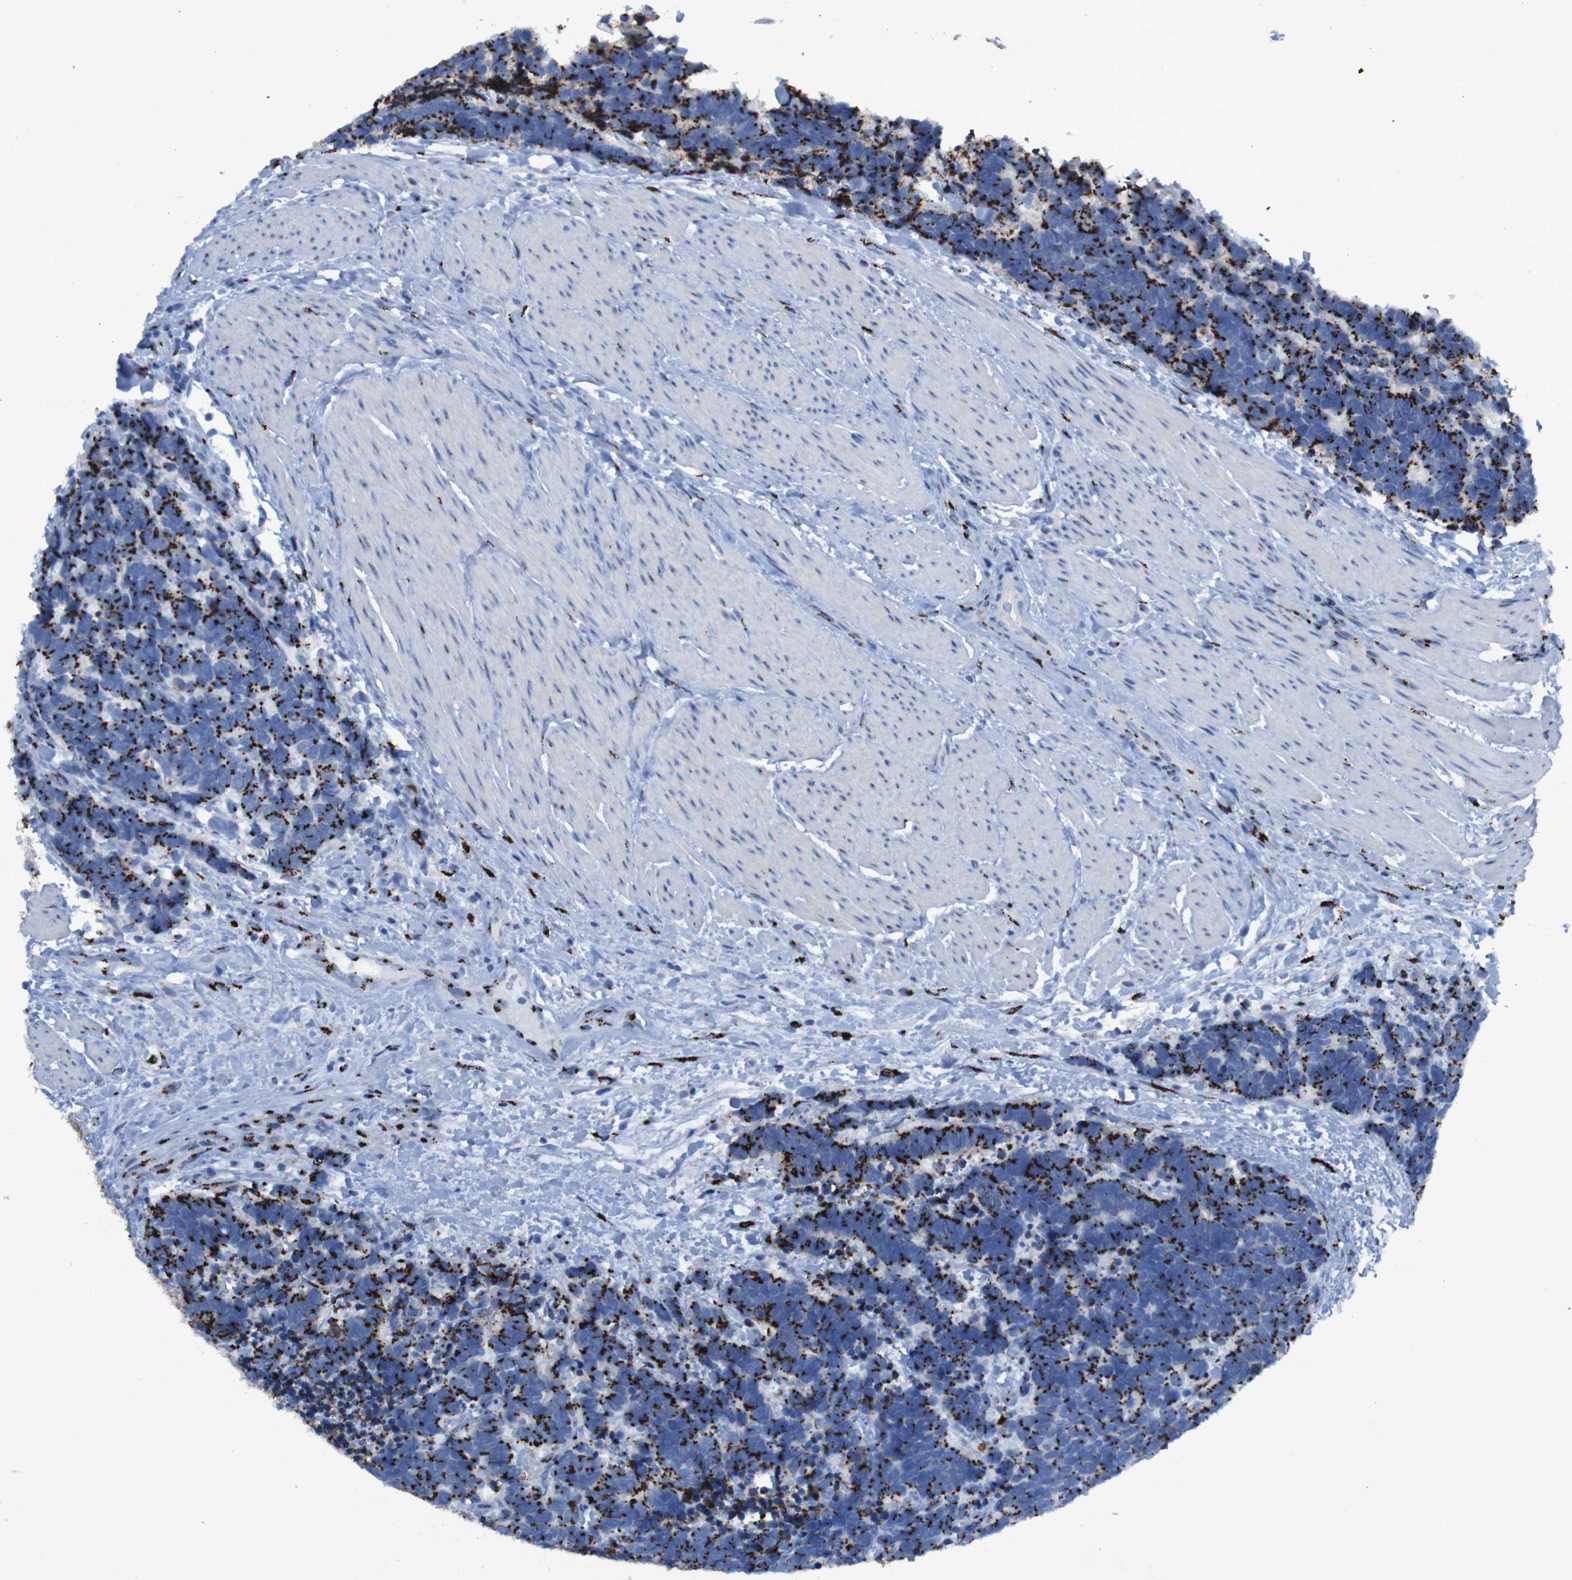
{"staining": {"intensity": "strong", "quantity": ">75%", "location": "cytoplasmic/membranous"}, "tissue": "carcinoid", "cell_type": "Tumor cells", "image_type": "cancer", "snomed": [{"axis": "morphology", "description": "Carcinoma, NOS"}, {"axis": "morphology", "description": "Carcinoid, malignant, NOS"}, {"axis": "topography", "description": "Urinary bladder"}], "caption": "Immunohistochemistry (IHC) histopathology image of neoplastic tissue: carcinoid stained using immunohistochemistry demonstrates high levels of strong protein expression localized specifically in the cytoplasmic/membranous of tumor cells, appearing as a cytoplasmic/membranous brown color.", "gene": "GOLM1", "patient": {"sex": "male", "age": 57}}